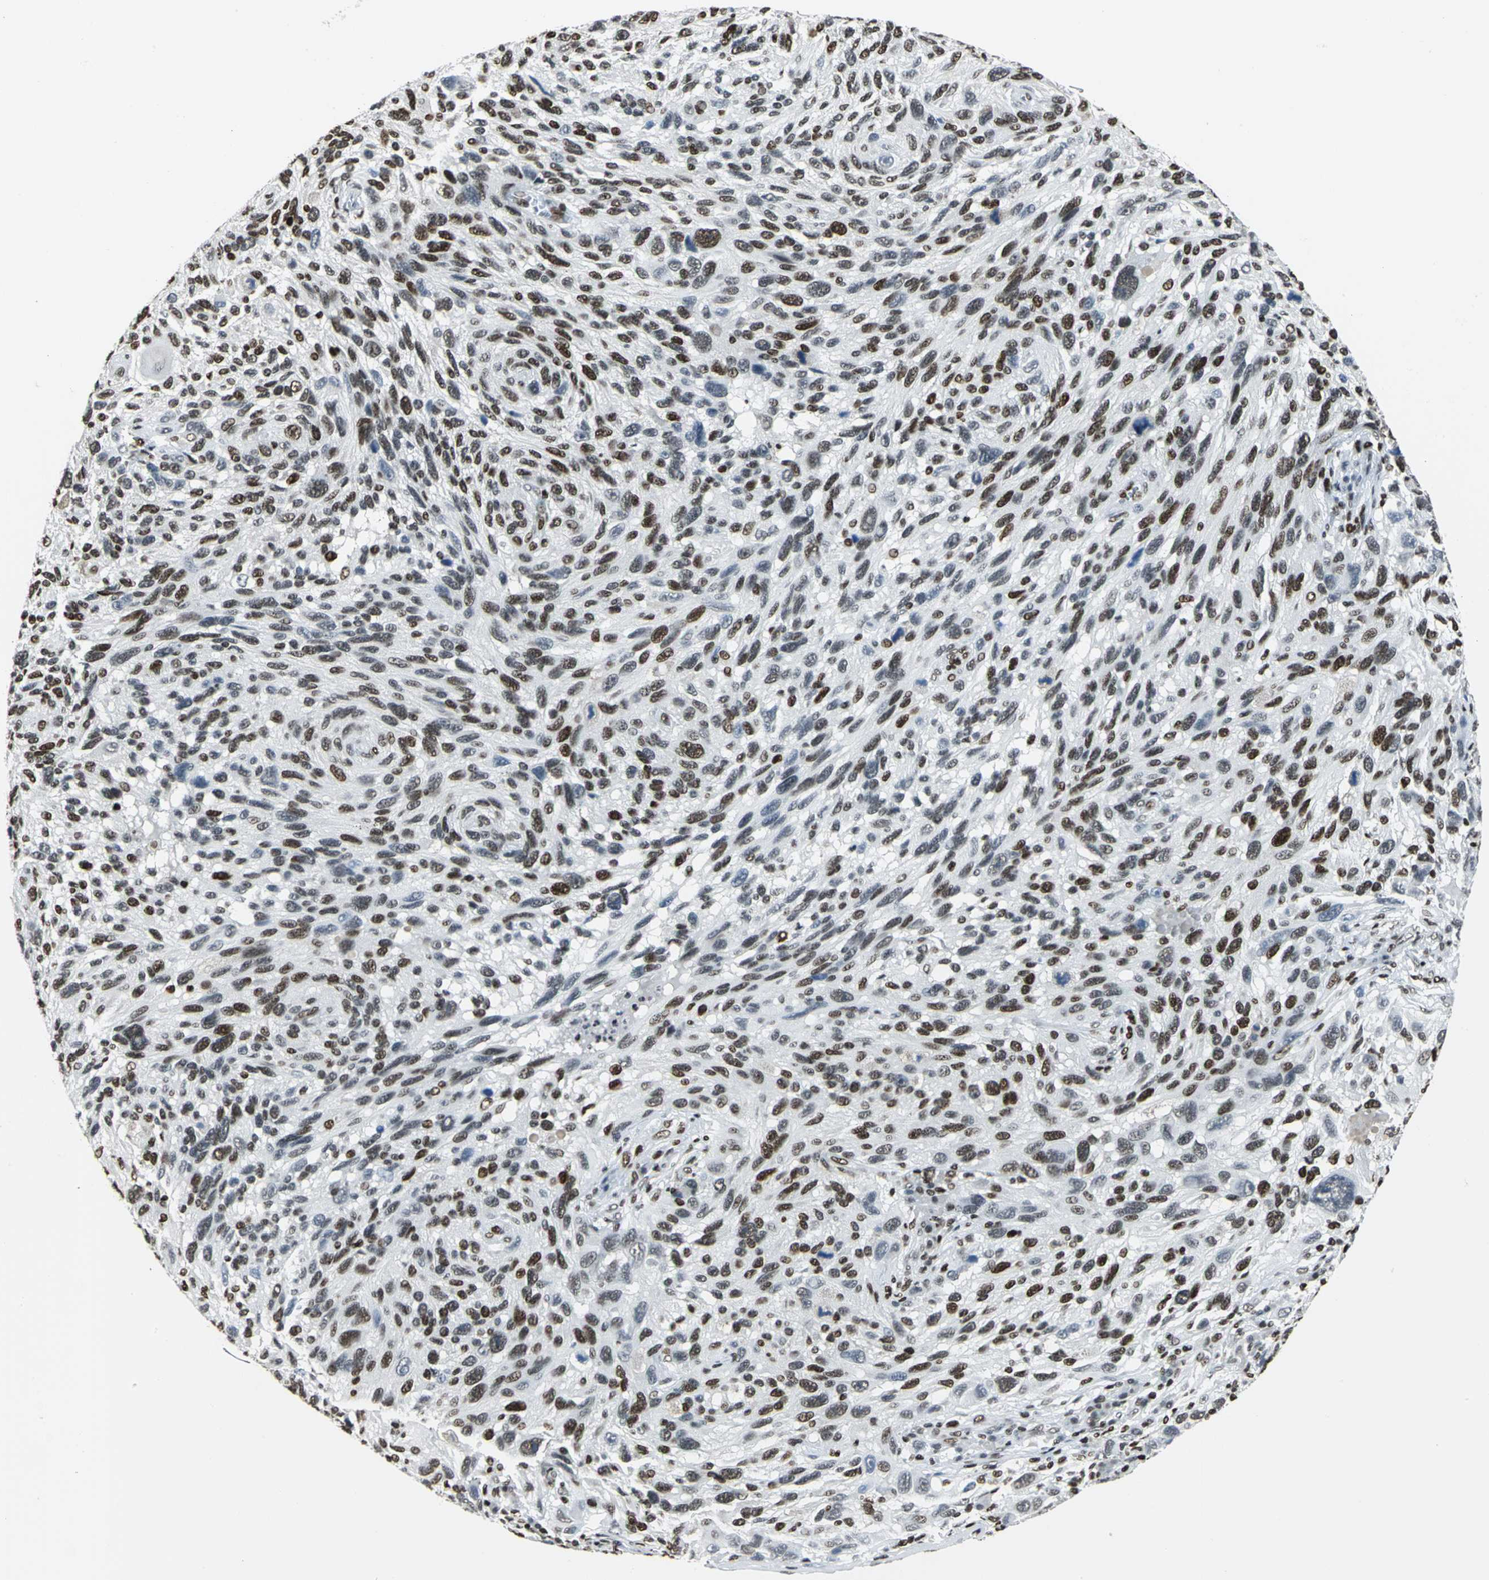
{"staining": {"intensity": "strong", "quantity": ">75%", "location": "nuclear"}, "tissue": "melanoma", "cell_type": "Tumor cells", "image_type": "cancer", "snomed": [{"axis": "morphology", "description": "Malignant melanoma, NOS"}, {"axis": "topography", "description": "Skin"}], "caption": "Tumor cells show high levels of strong nuclear expression in approximately >75% of cells in melanoma.", "gene": "HNRNPD", "patient": {"sex": "male", "age": 53}}